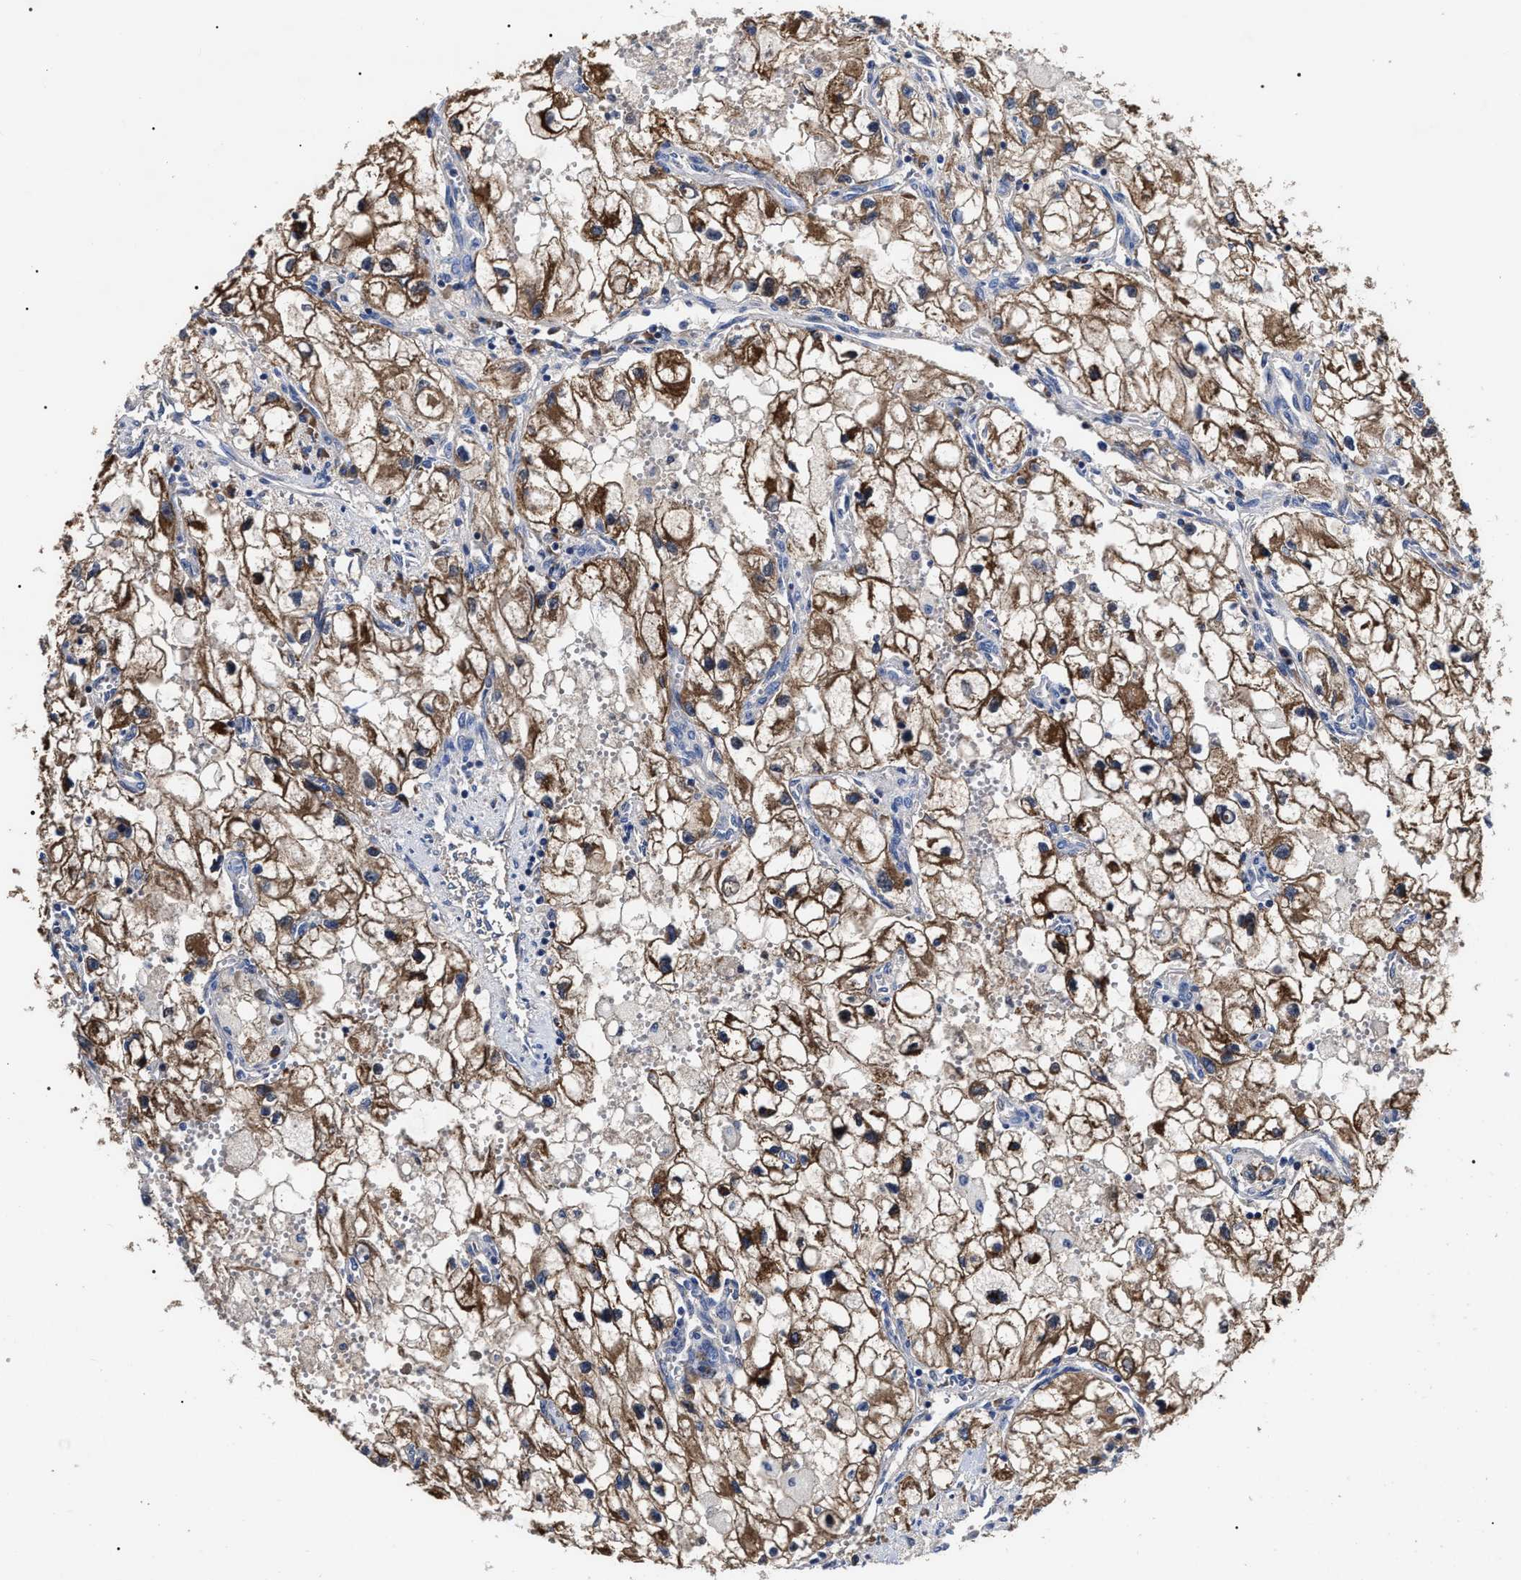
{"staining": {"intensity": "moderate", "quantity": ">75%", "location": "cytoplasmic/membranous"}, "tissue": "renal cancer", "cell_type": "Tumor cells", "image_type": "cancer", "snomed": [{"axis": "morphology", "description": "Adenocarcinoma, NOS"}, {"axis": "topography", "description": "Kidney"}], "caption": "Human renal adenocarcinoma stained with a protein marker reveals moderate staining in tumor cells.", "gene": "MACC1", "patient": {"sex": "female", "age": 70}}